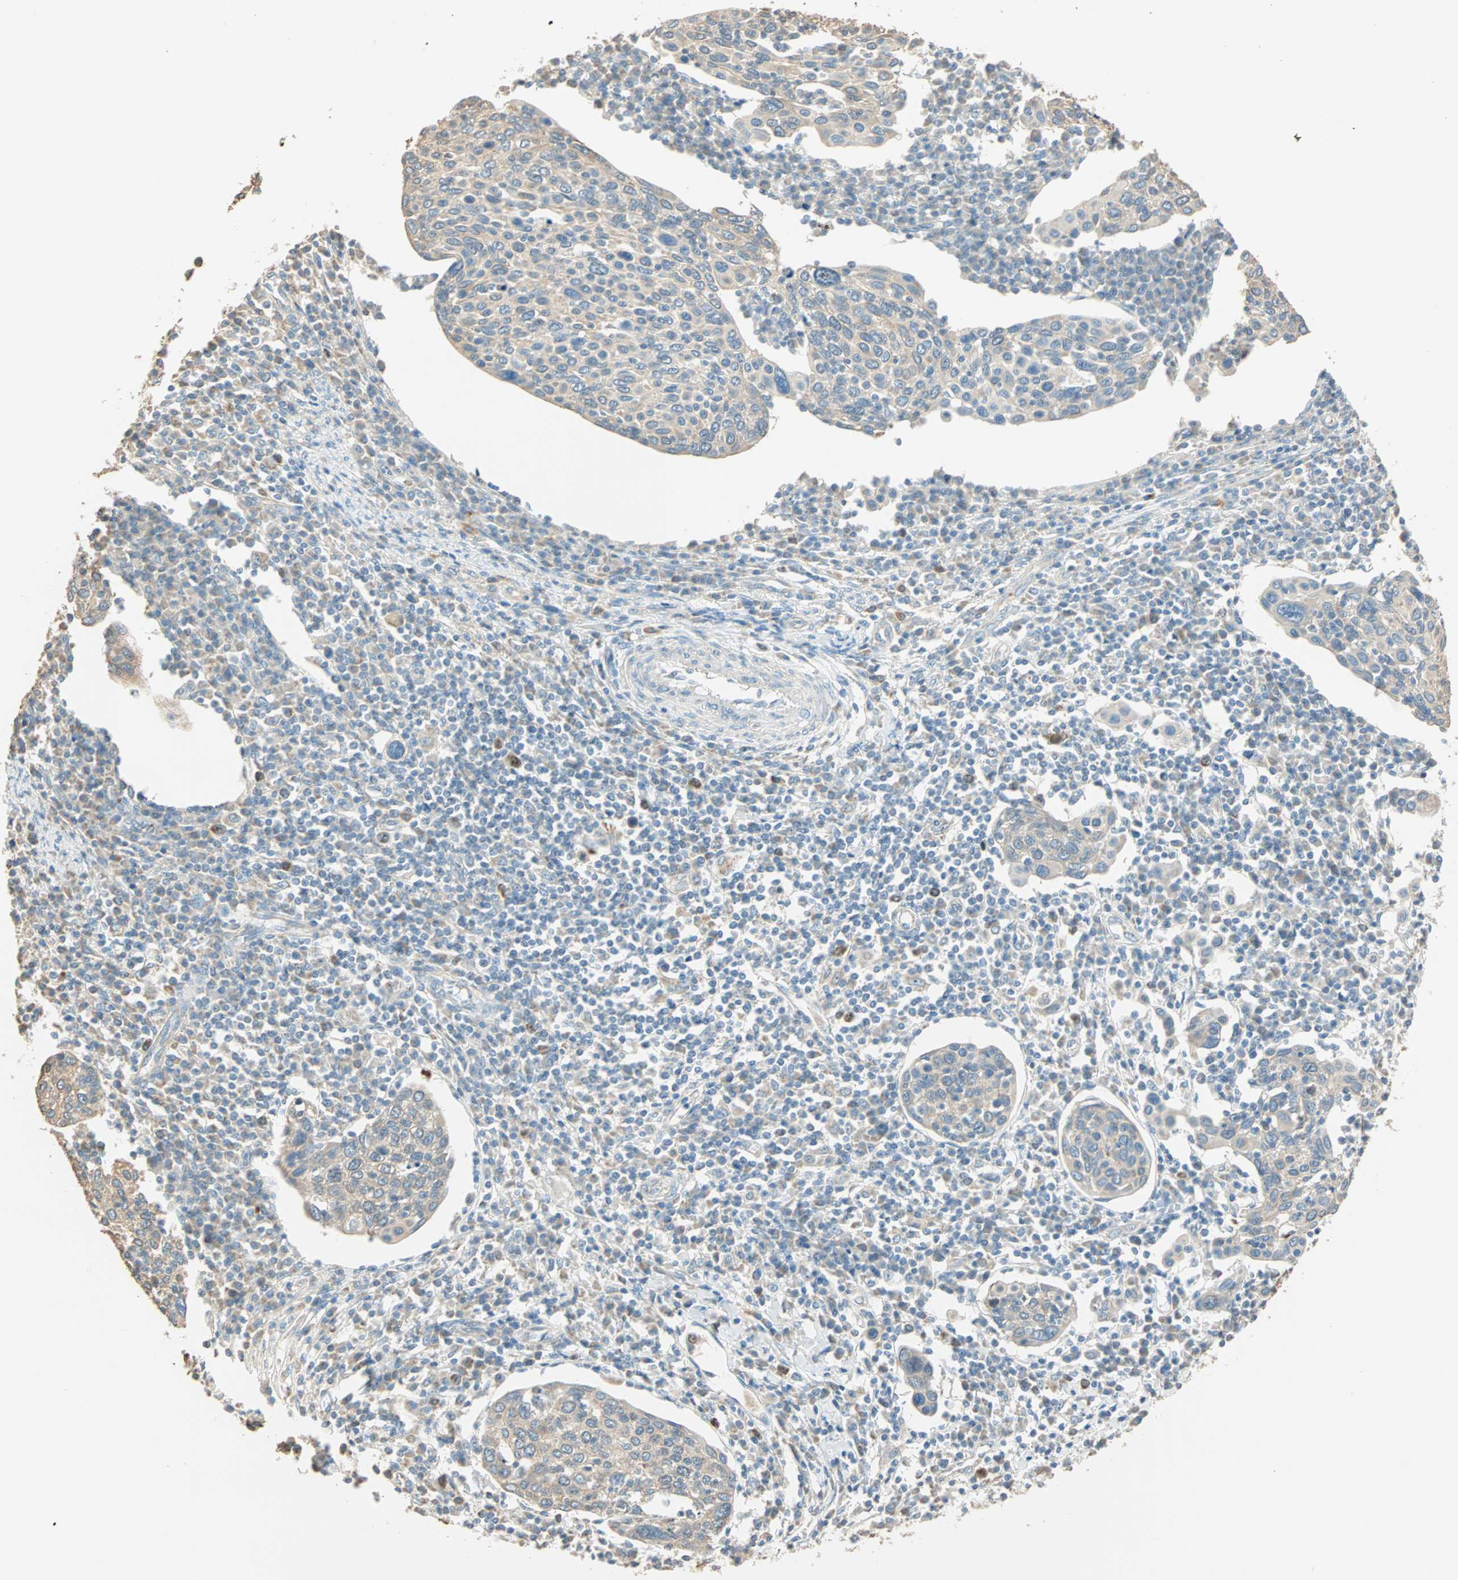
{"staining": {"intensity": "weak", "quantity": "25%-75%", "location": "cytoplasmic/membranous"}, "tissue": "cervical cancer", "cell_type": "Tumor cells", "image_type": "cancer", "snomed": [{"axis": "morphology", "description": "Squamous cell carcinoma, NOS"}, {"axis": "topography", "description": "Cervix"}], "caption": "A photomicrograph of cervical cancer (squamous cell carcinoma) stained for a protein exhibits weak cytoplasmic/membranous brown staining in tumor cells.", "gene": "RAD18", "patient": {"sex": "female", "age": 40}}